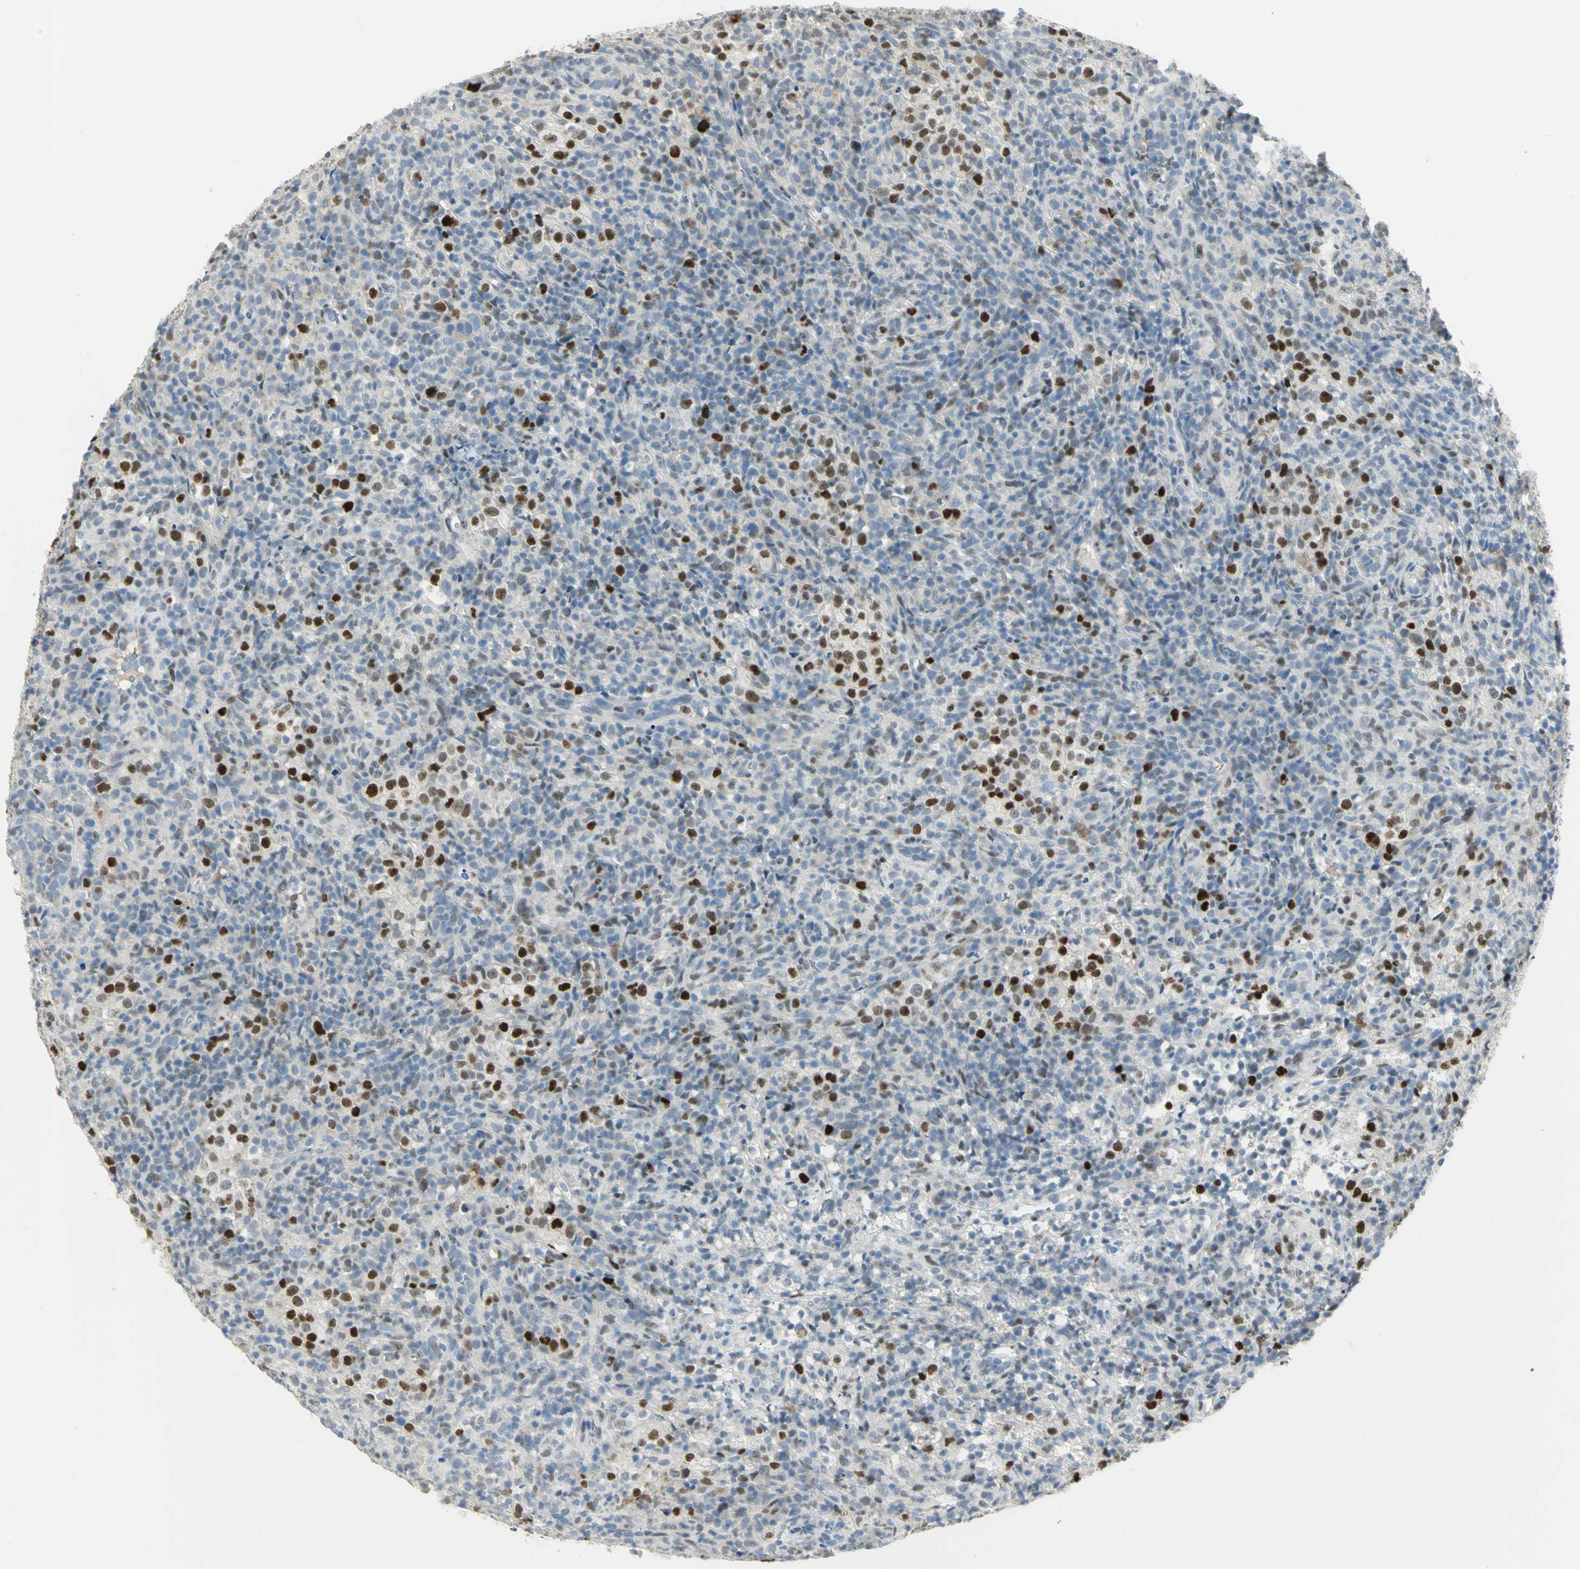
{"staining": {"intensity": "strong", "quantity": "25%-75%", "location": "nuclear"}, "tissue": "lymphoma", "cell_type": "Tumor cells", "image_type": "cancer", "snomed": [{"axis": "morphology", "description": "Malignant lymphoma, non-Hodgkin's type, High grade"}, {"axis": "topography", "description": "Lymph node"}], "caption": "This micrograph shows immunohistochemistry (IHC) staining of lymphoma, with high strong nuclear staining in approximately 25%-75% of tumor cells.", "gene": "BCL6", "patient": {"sex": "female", "age": 76}}